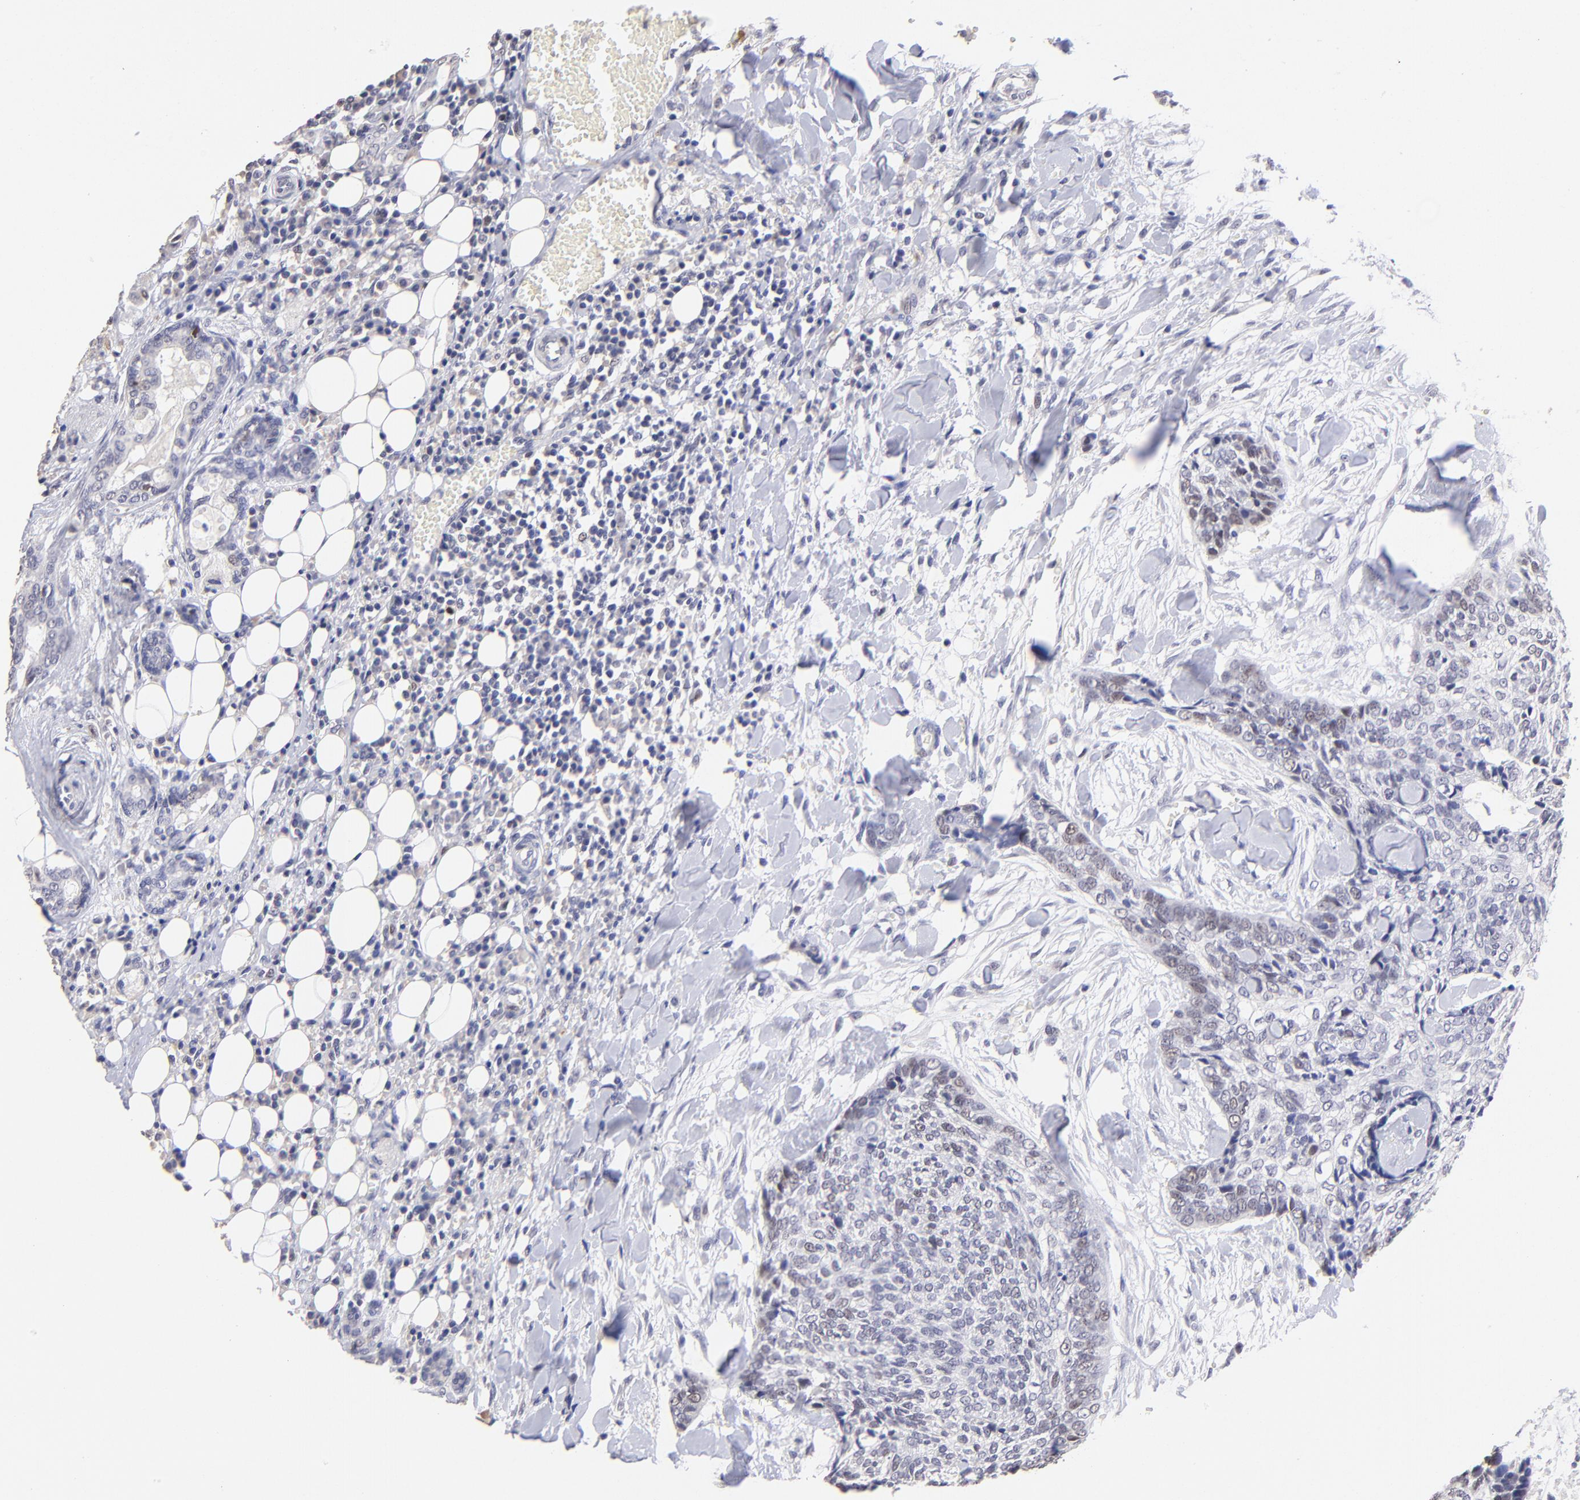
{"staining": {"intensity": "weak", "quantity": "25%-75%", "location": "nuclear"}, "tissue": "head and neck cancer", "cell_type": "Tumor cells", "image_type": "cancer", "snomed": [{"axis": "morphology", "description": "Squamous cell carcinoma, NOS"}, {"axis": "topography", "description": "Salivary gland"}, {"axis": "topography", "description": "Head-Neck"}], "caption": "DAB immunohistochemical staining of head and neck cancer (squamous cell carcinoma) exhibits weak nuclear protein staining in about 25%-75% of tumor cells.", "gene": "DNMT1", "patient": {"sex": "male", "age": 70}}